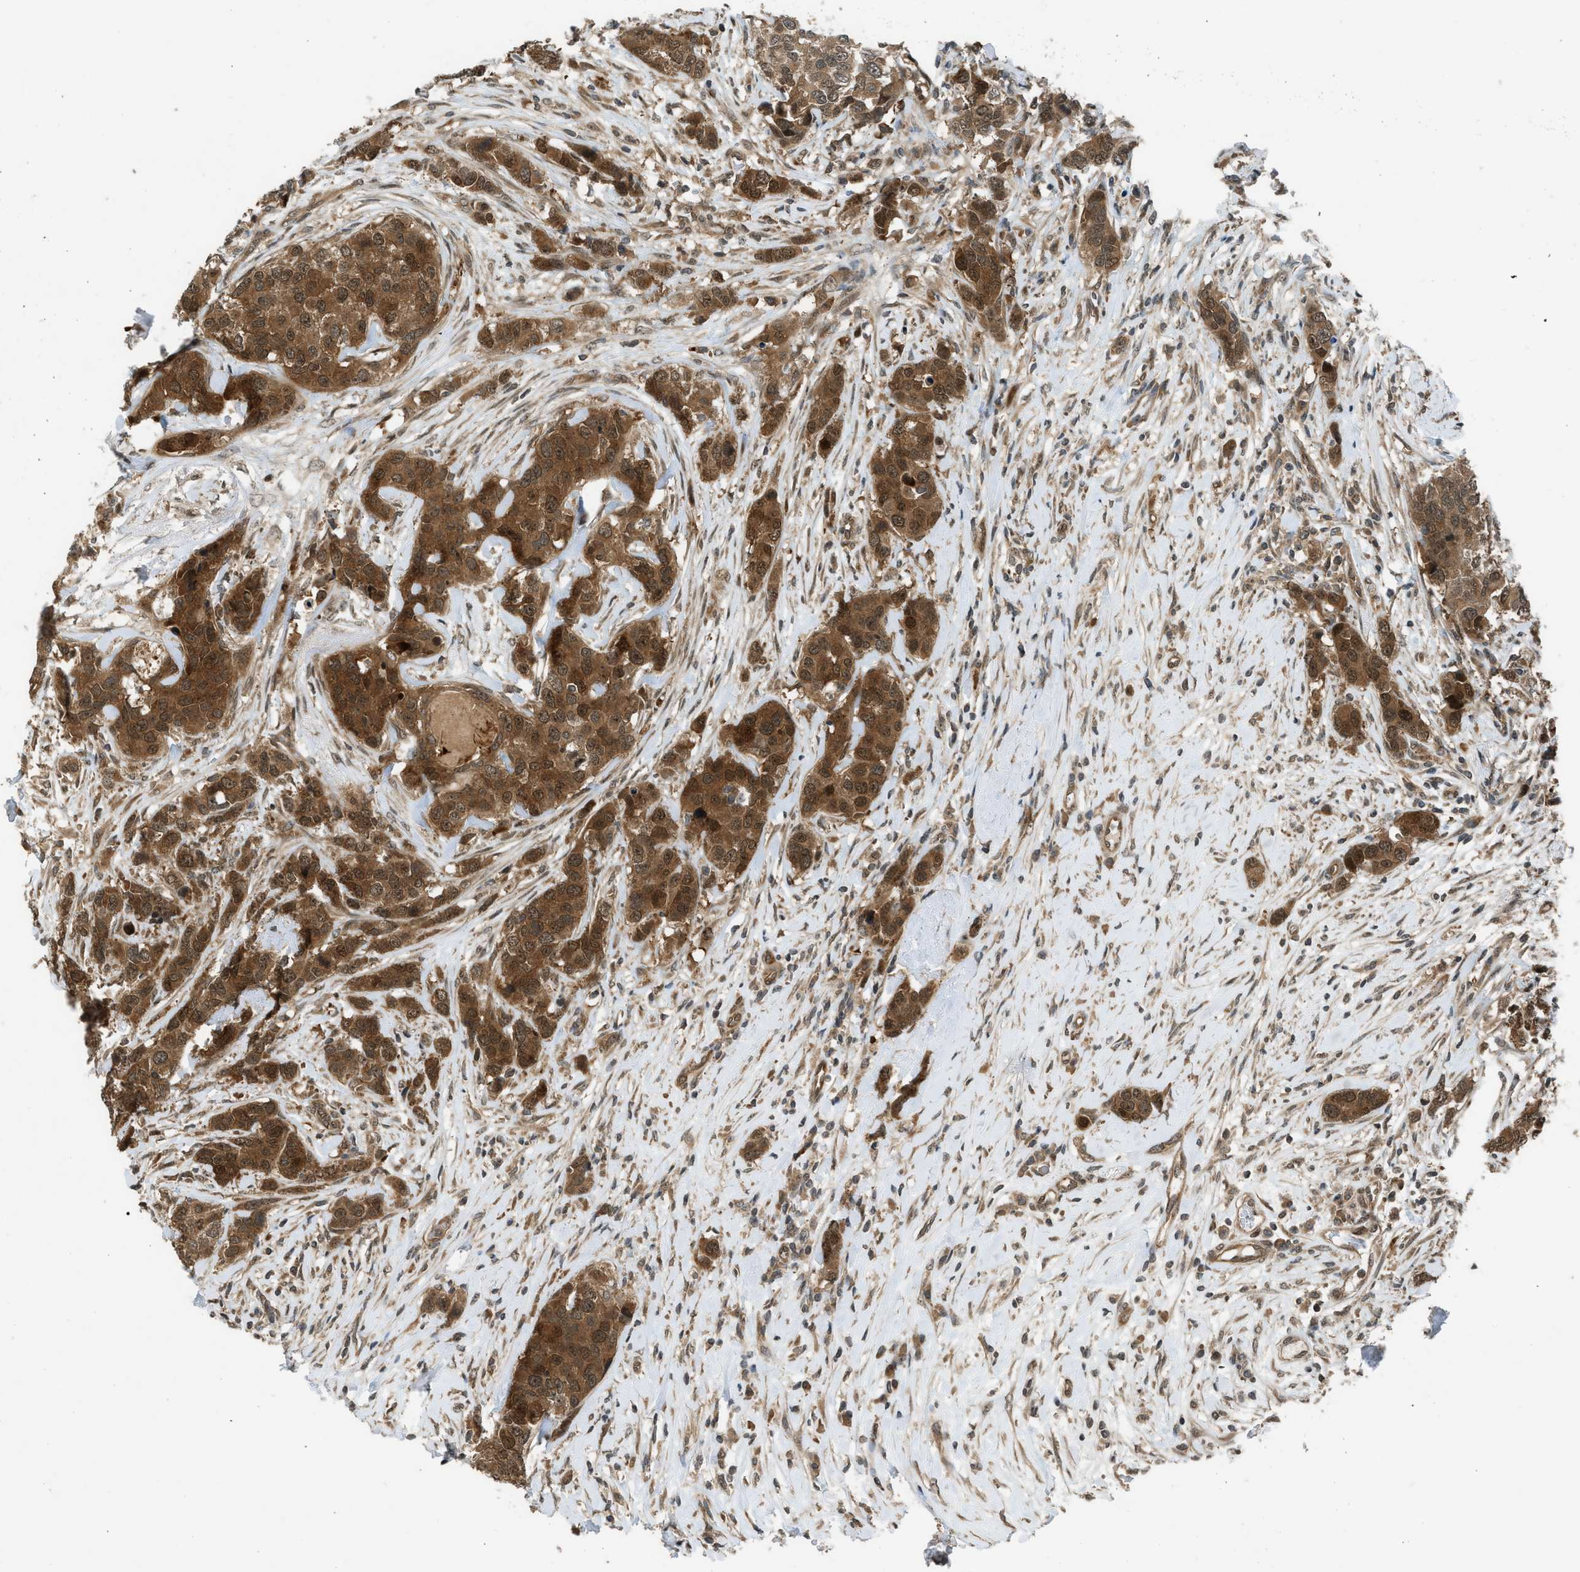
{"staining": {"intensity": "strong", "quantity": ">75%", "location": "cytoplasmic/membranous,nuclear"}, "tissue": "breast cancer", "cell_type": "Tumor cells", "image_type": "cancer", "snomed": [{"axis": "morphology", "description": "Lobular carcinoma"}, {"axis": "topography", "description": "Breast"}], "caption": "Immunohistochemical staining of lobular carcinoma (breast) demonstrates strong cytoplasmic/membranous and nuclear protein staining in about >75% of tumor cells.", "gene": "TXNL1", "patient": {"sex": "female", "age": 59}}